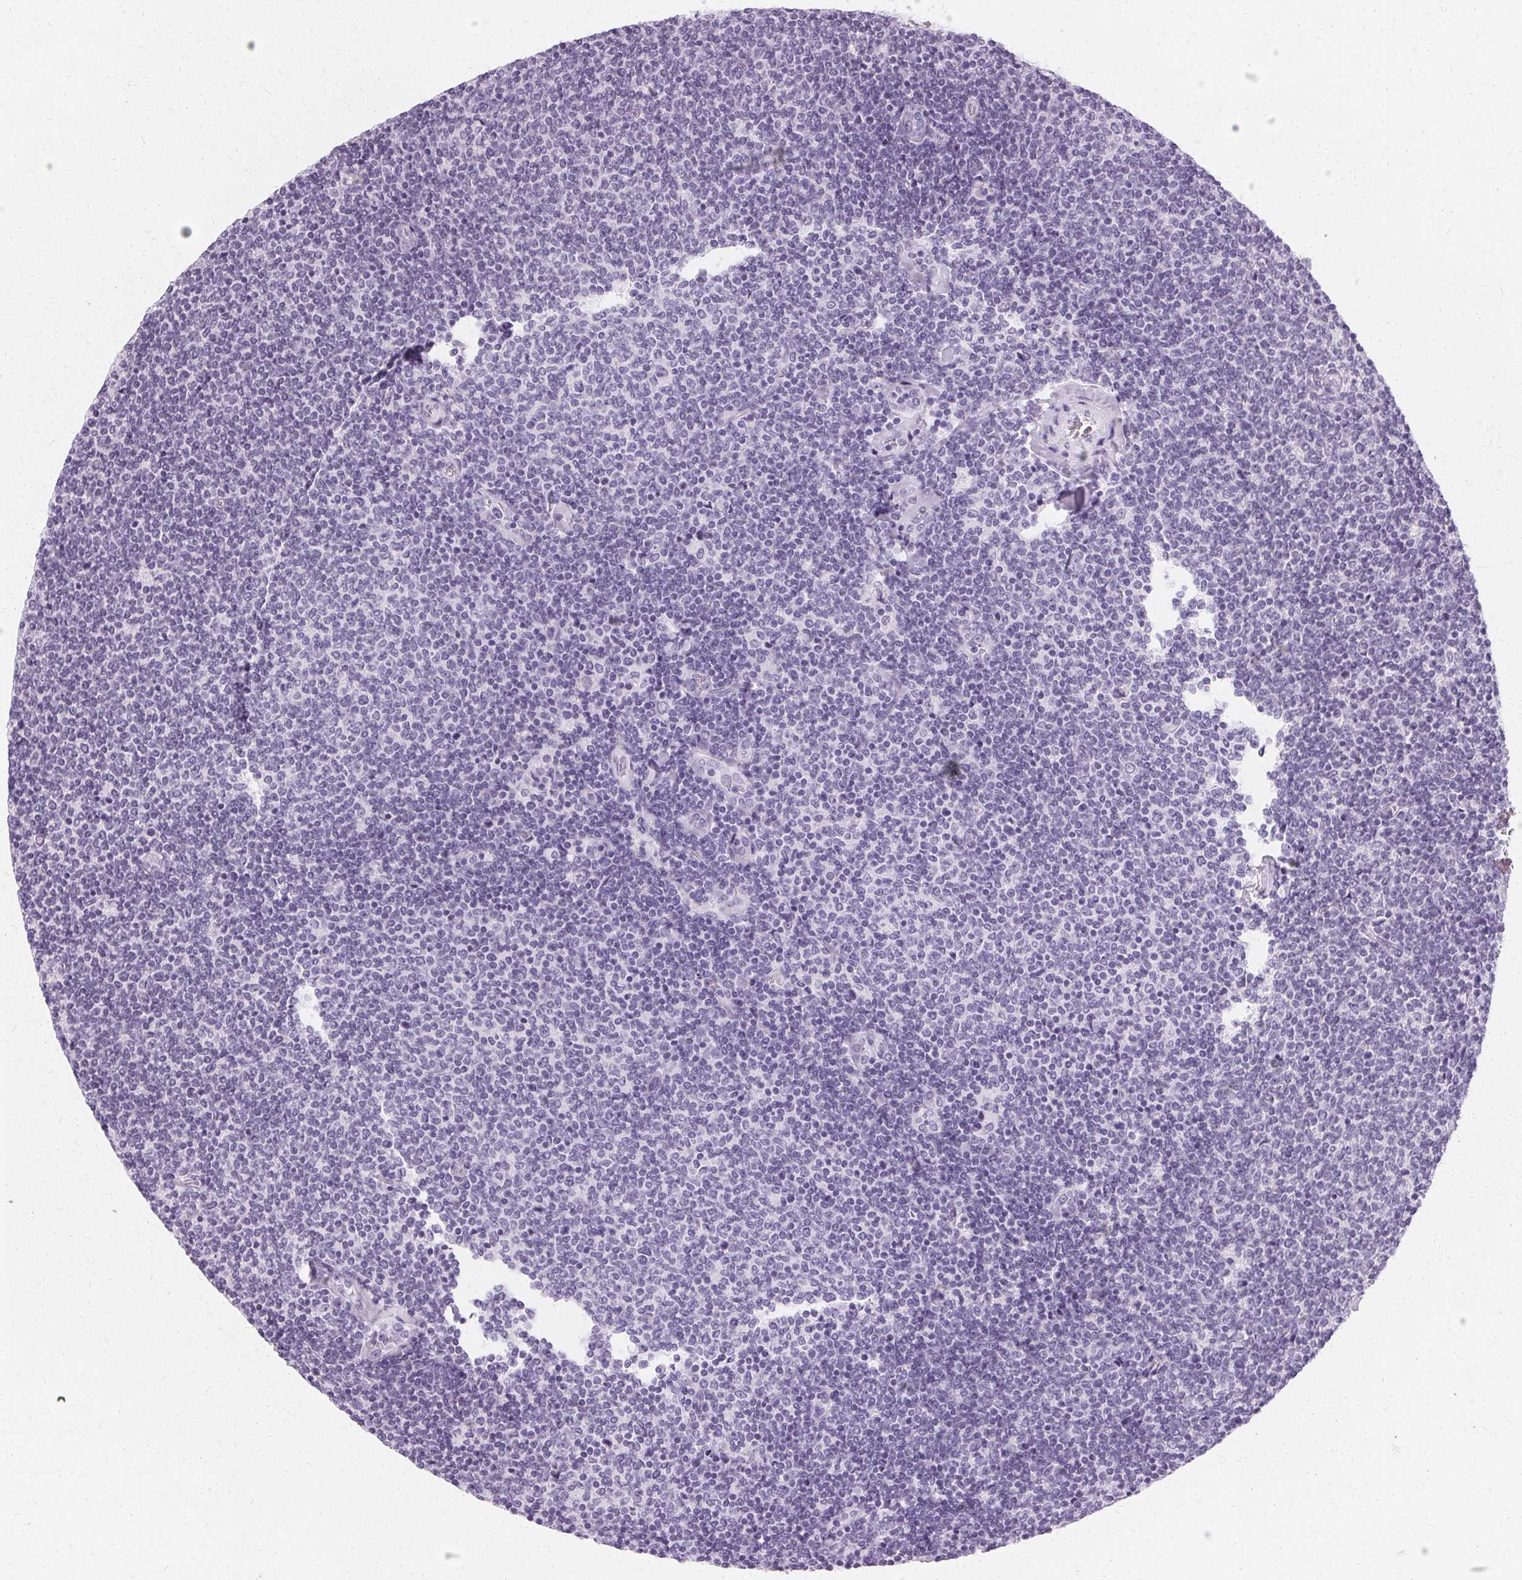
{"staining": {"intensity": "negative", "quantity": "none", "location": "none"}, "tissue": "lymphoma", "cell_type": "Tumor cells", "image_type": "cancer", "snomed": [{"axis": "morphology", "description": "Malignant lymphoma, non-Hodgkin's type, Low grade"}, {"axis": "topography", "description": "Lymph node"}], "caption": "The IHC photomicrograph has no significant staining in tumor cells of lymphoma tissue.", "gene": "KRT6C", "patient": {"sex": "male", "age": 52}}